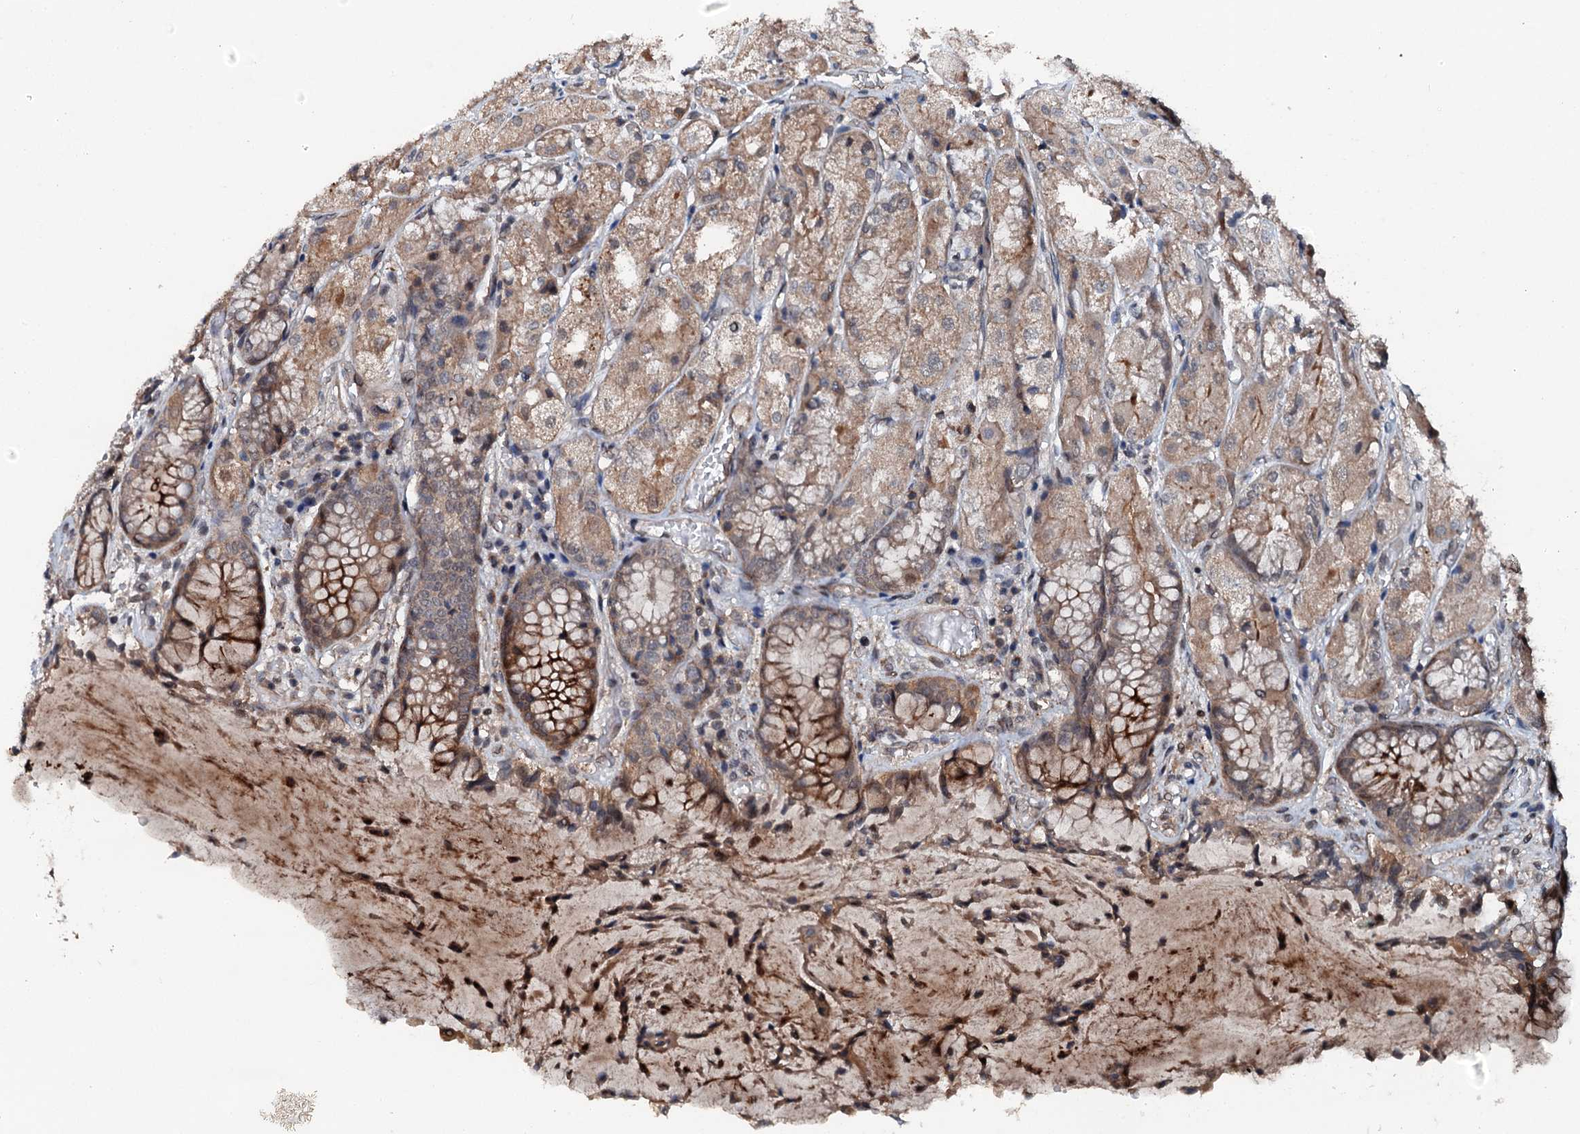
{"staining": {"intensity": "moderate", "quantity": ">75%", "location": "cytoplasmic/membranous"}, "tissue": "stomach", "cell_type": "Glandular cells", "image_type": "normal", "snomed": [{"axis": "morphology", "description": "Normal tissue, NOS"}, {"axis": "topography", "description": "Stomach, upper"}], "caption": "IHC (DAB (3,3'-diaminobenzidine)) staining of normal human stomach demonstrates moderate cytoplasmic/membranous protein positivity in about >75% of glandular cells. (IHC, brightfield microscopy, high magnification).", "gene": "FLYWCH1", "patient": {"sex": "male", "age": 72}}